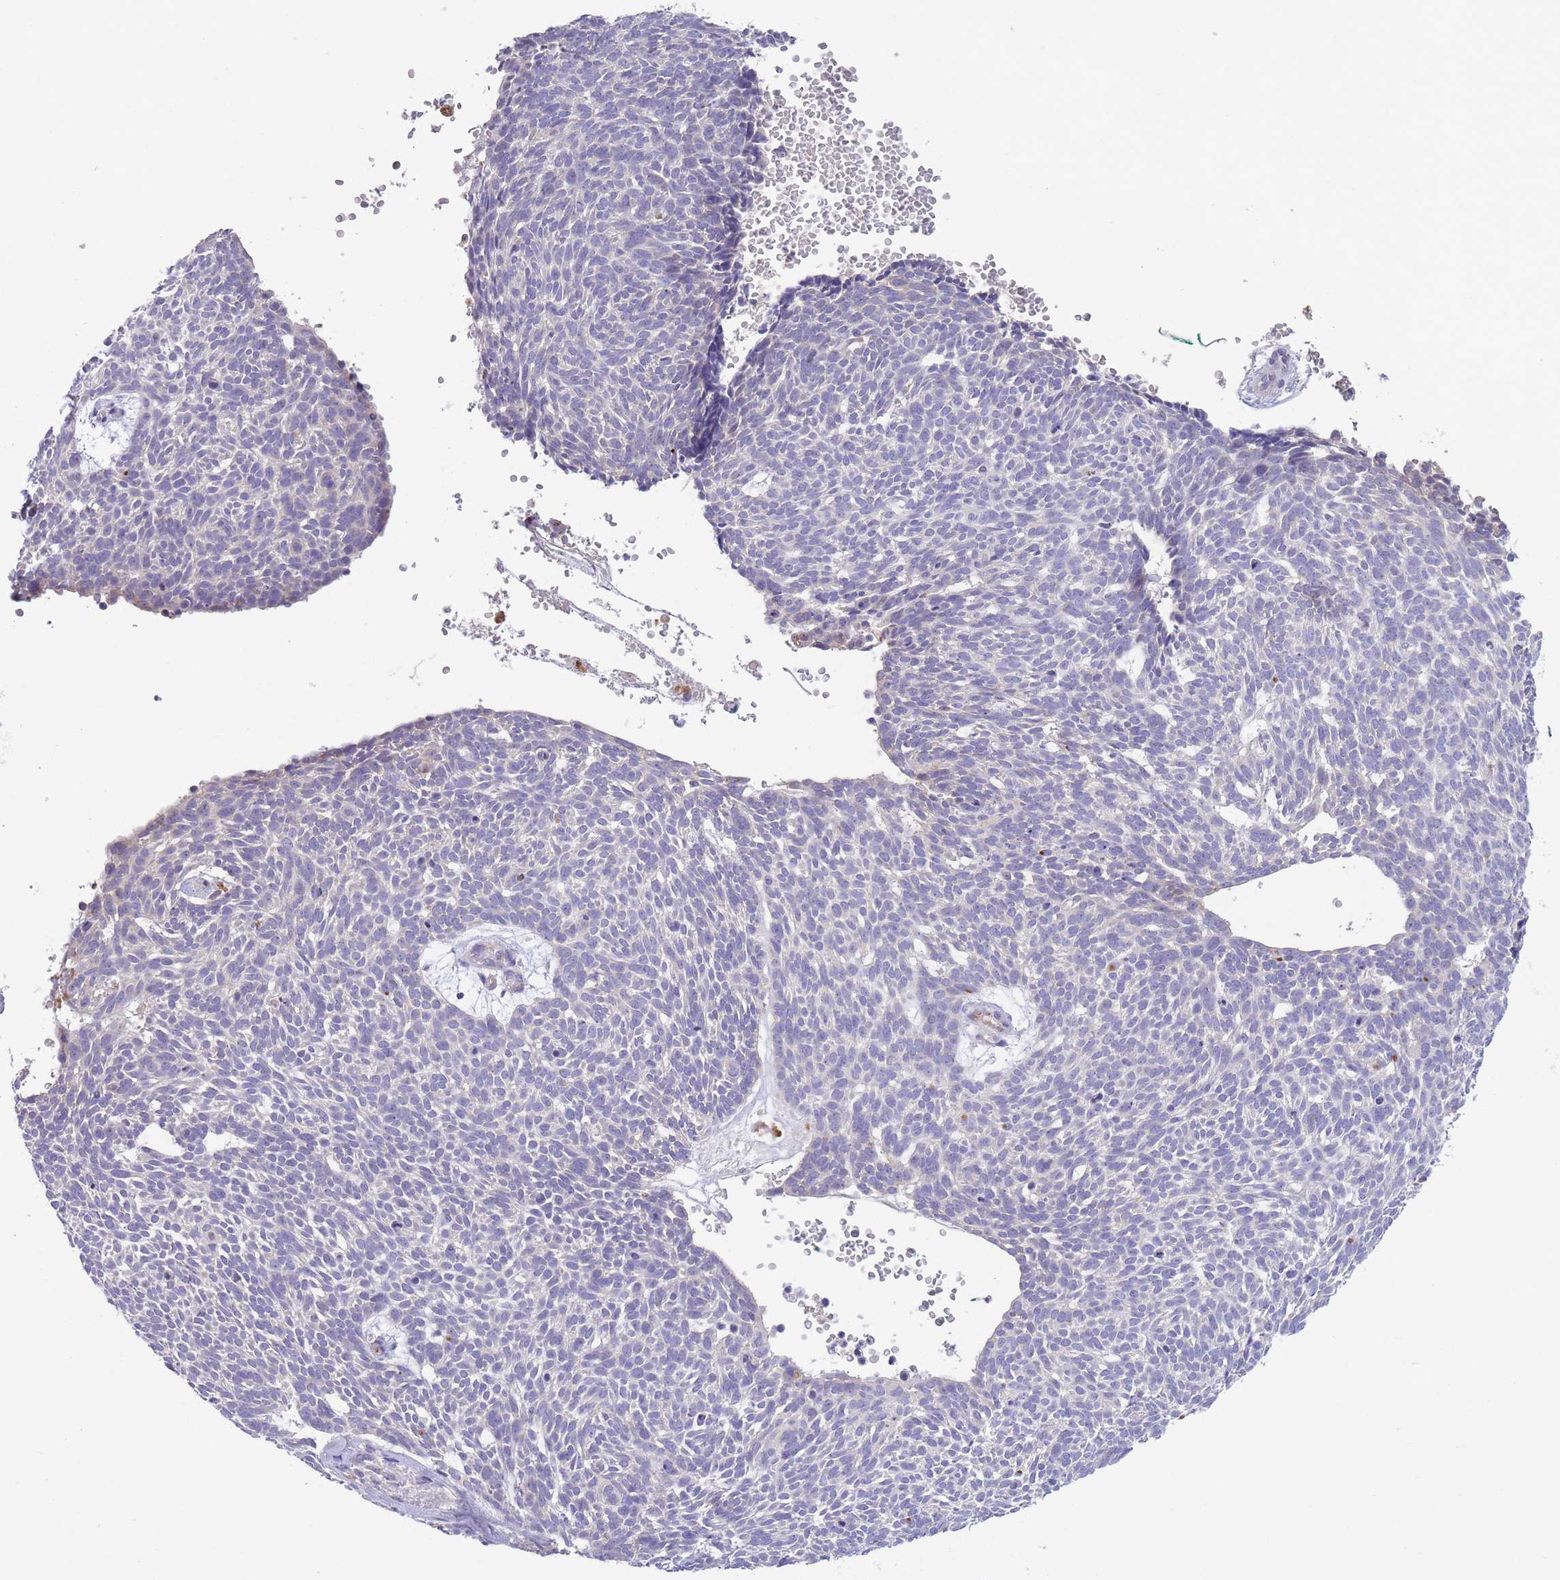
{"staining": {"intensity": "negative", "quantity": "none", "location": "none"}, "tissue": "skin cancer", "cell_type": "Tumor cells", "image_type": "cancer", "snomed": [{"axis": "morphology", "description": "Basal cell carcinoma"}, {"axis": "topography", "description": "Skin"}], "caption": "This is an IHC image of human basal cell carcinoma (skin). There is no expression in tumor cells.", "gene": "CENPM", "patient": {"sex": "male", "age": 61}}